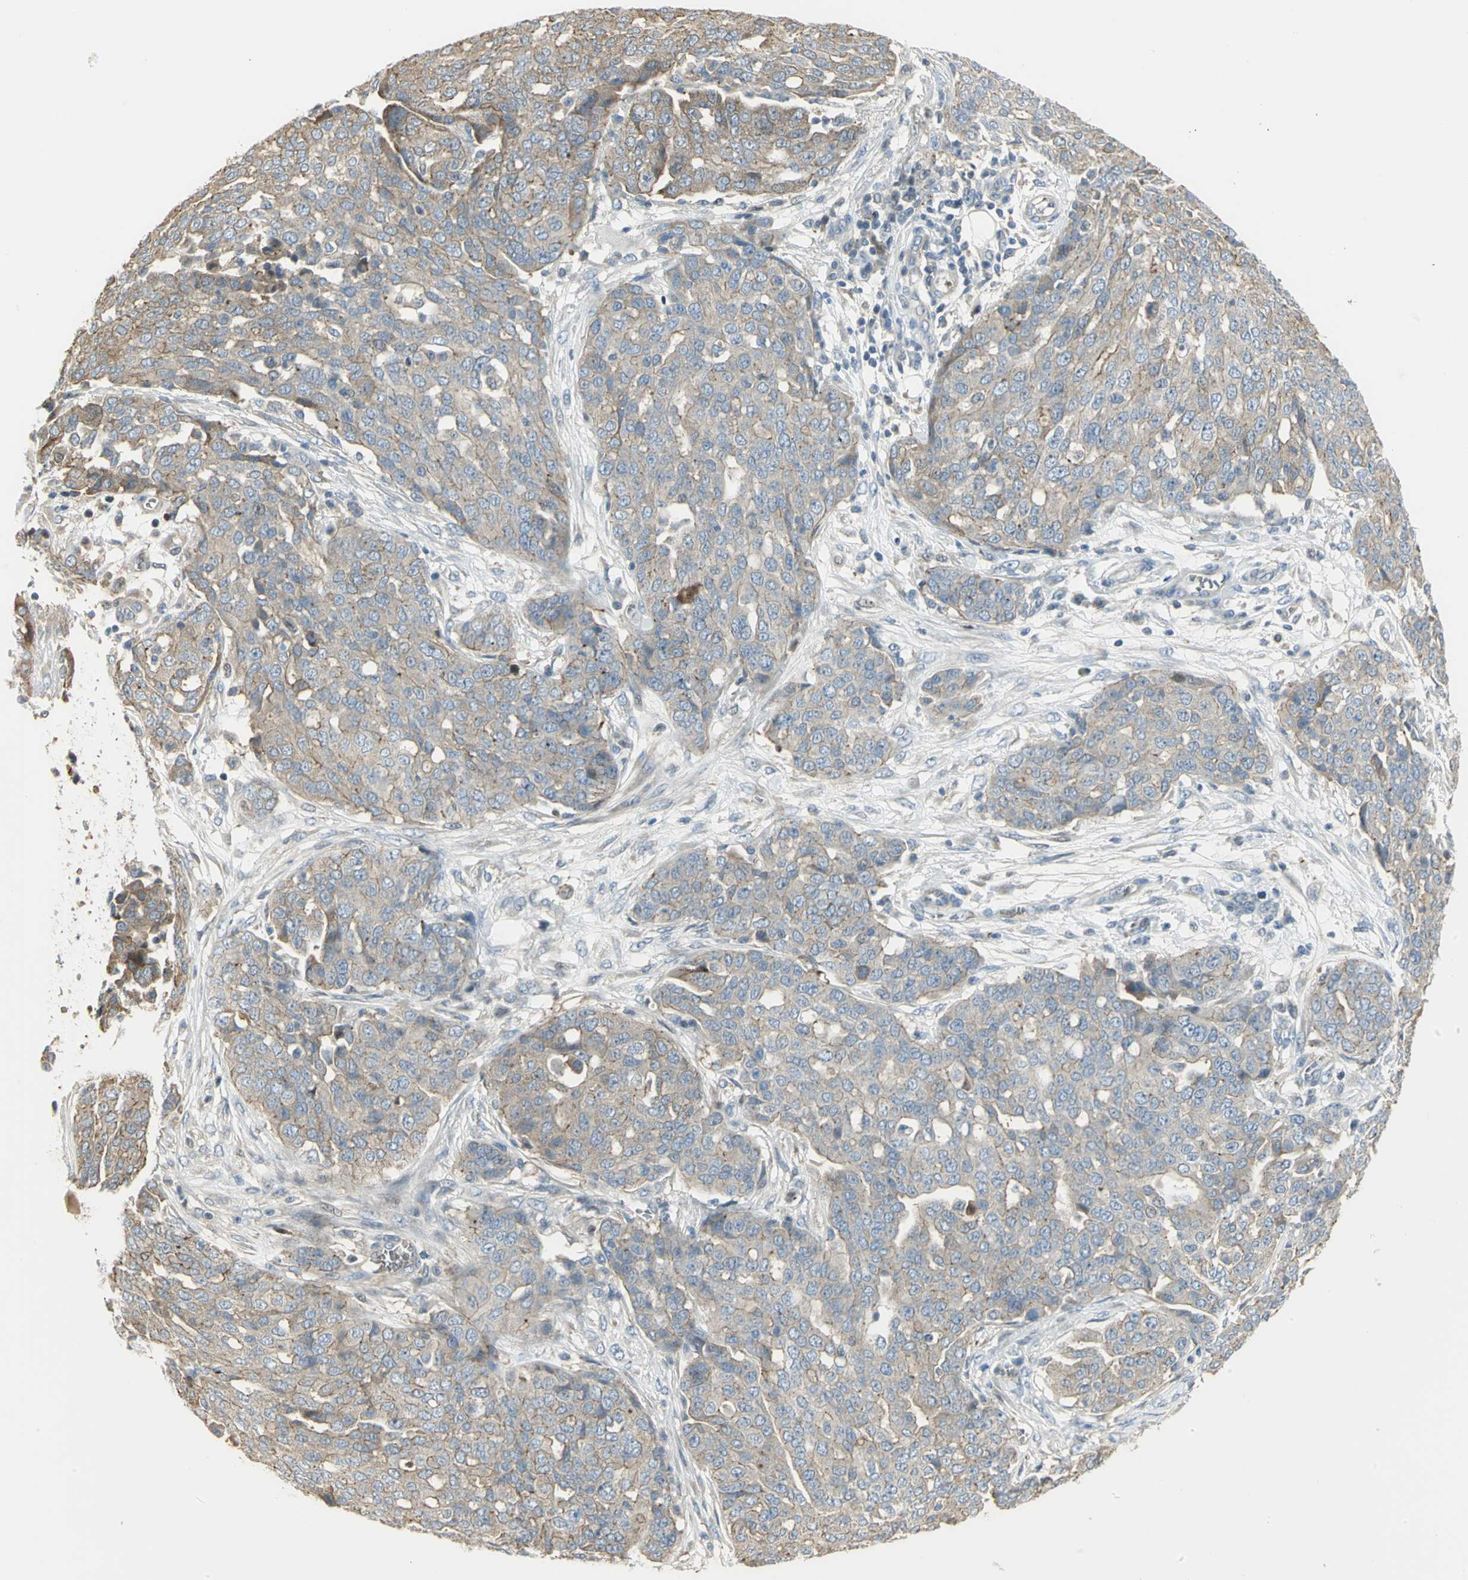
{"staining": {"intensity": "negative", "quantity": "none", "location": "none"}, "tissue": "ovarian cancer", "cell_type": "Tumor cells", "image_type": "cancer", "snomed": [{"axis": "morphology", "description": "Cystadenocarcinoma, serous, NOS"}, {"axis": "topography", "description": "Soft tissue"}, {"axis": "topography", "description": "Ovary"}], "caption": "The immunohistochemistry micrograph has no significant positivity in tumor cells of ovarian cancer (serous cystadenocarcinoma) tissue. (DAB (3,3'-diaminobenzidine) immunohistochemistry (IHC) visualized using brightfield microscopy, high magnification).", "gene": "ANK1", "patient": {"sex": "female", "age": 57}}